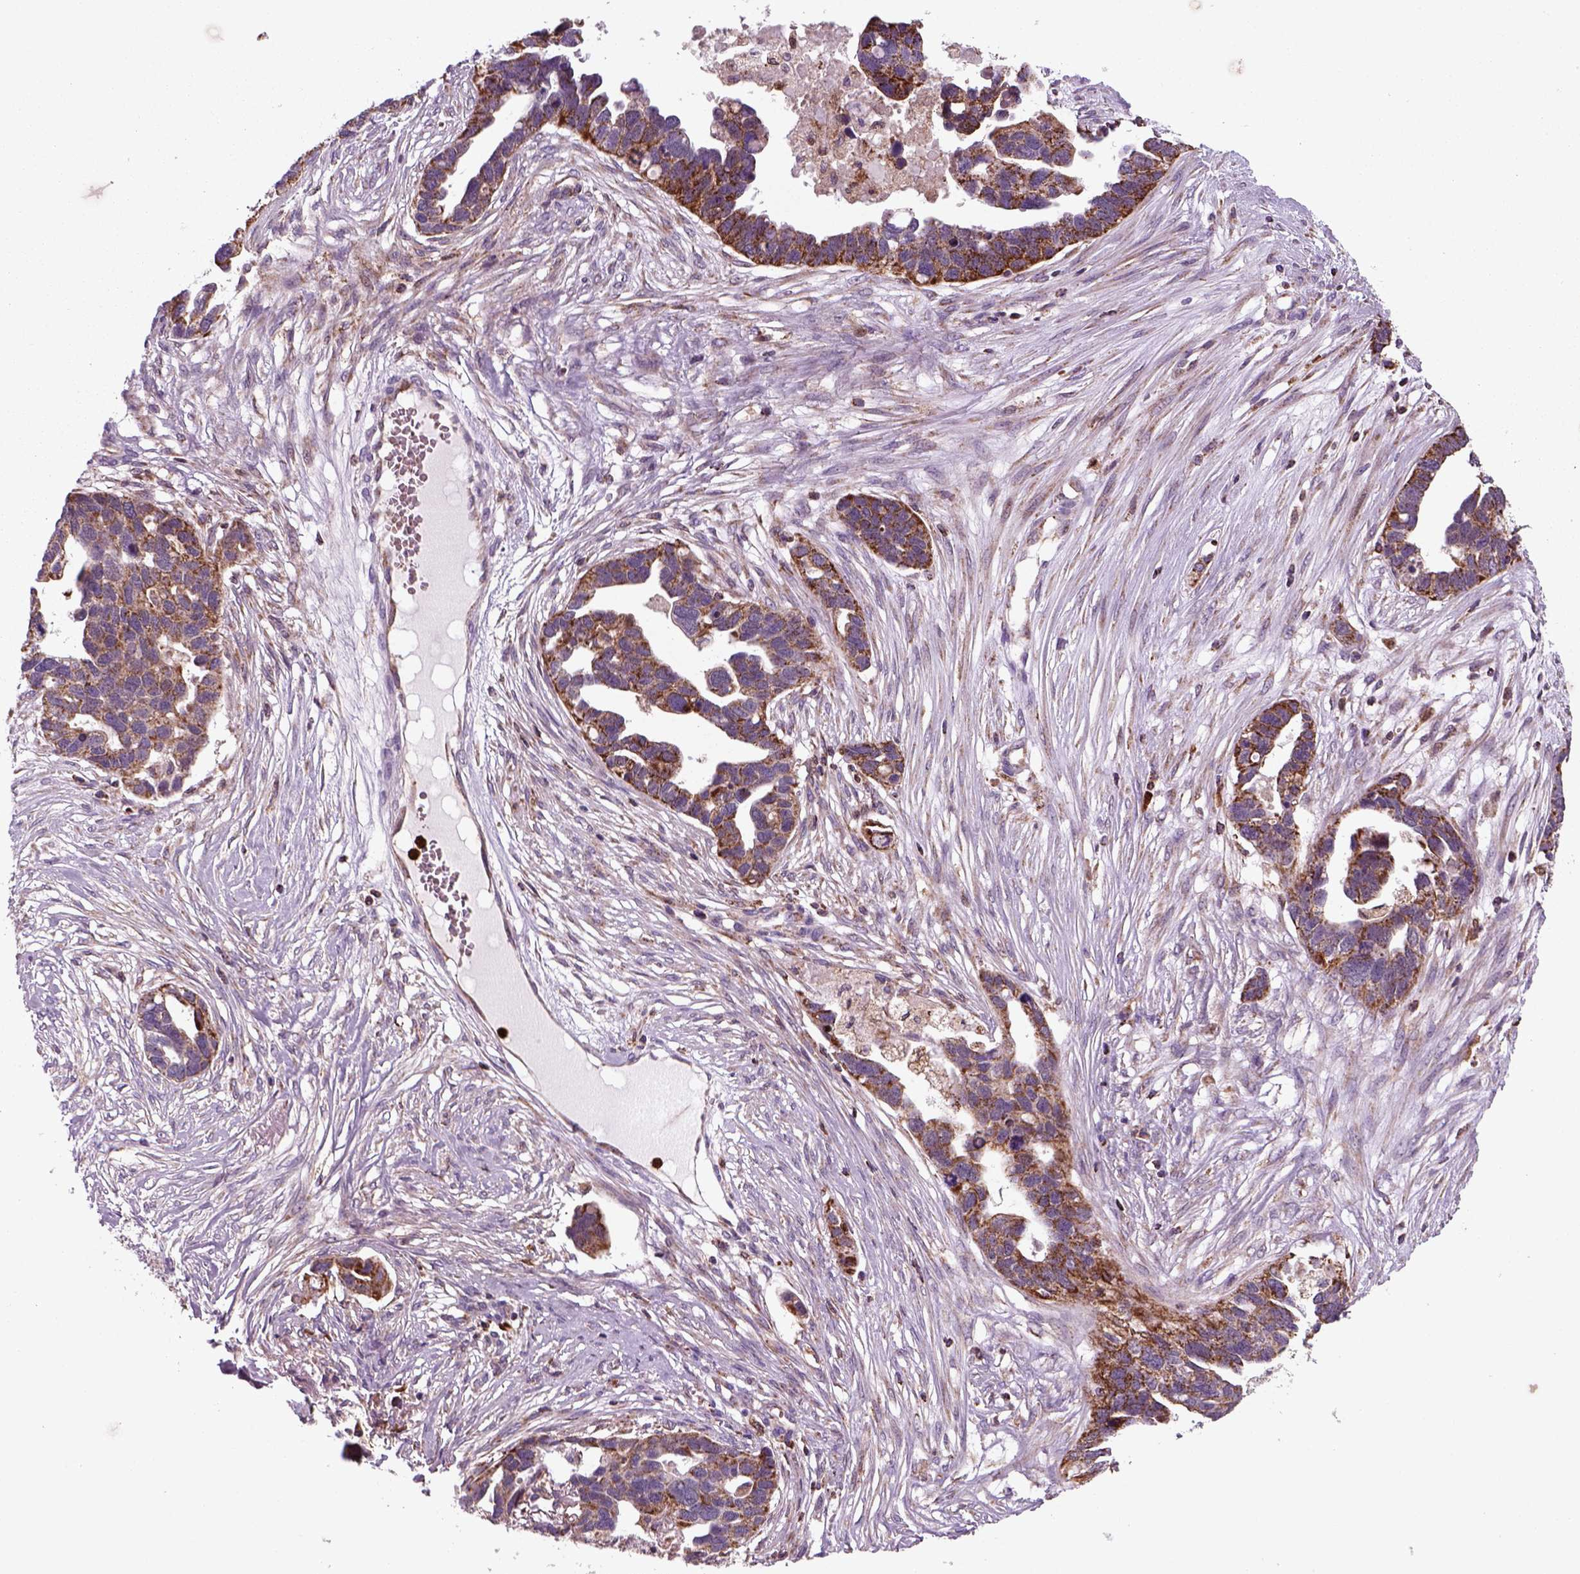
{"staining": {"intensity": "strong", "quantity": ">75%", "location": "cytoplasmic/membranous"}, "tissue": "ovarian cancer", "cell_type": "Tumor cells", "image_type": "cancer", "snomed": [{"axis": "morphology", "description": "Cystadenocarcinoma, serous, NOS"}, {"axis": "topography", "description": "Ovary"}], "caption": "Ovarian cancer (serous cystadenocarcinoma) was stained to show a protein in brown. There is high levels of strong cytoplasmic/membranous staining in about >75% of tumor cells.", "gene": "NUDT16L1", "patient": {"sex": "female", "age": 54}}